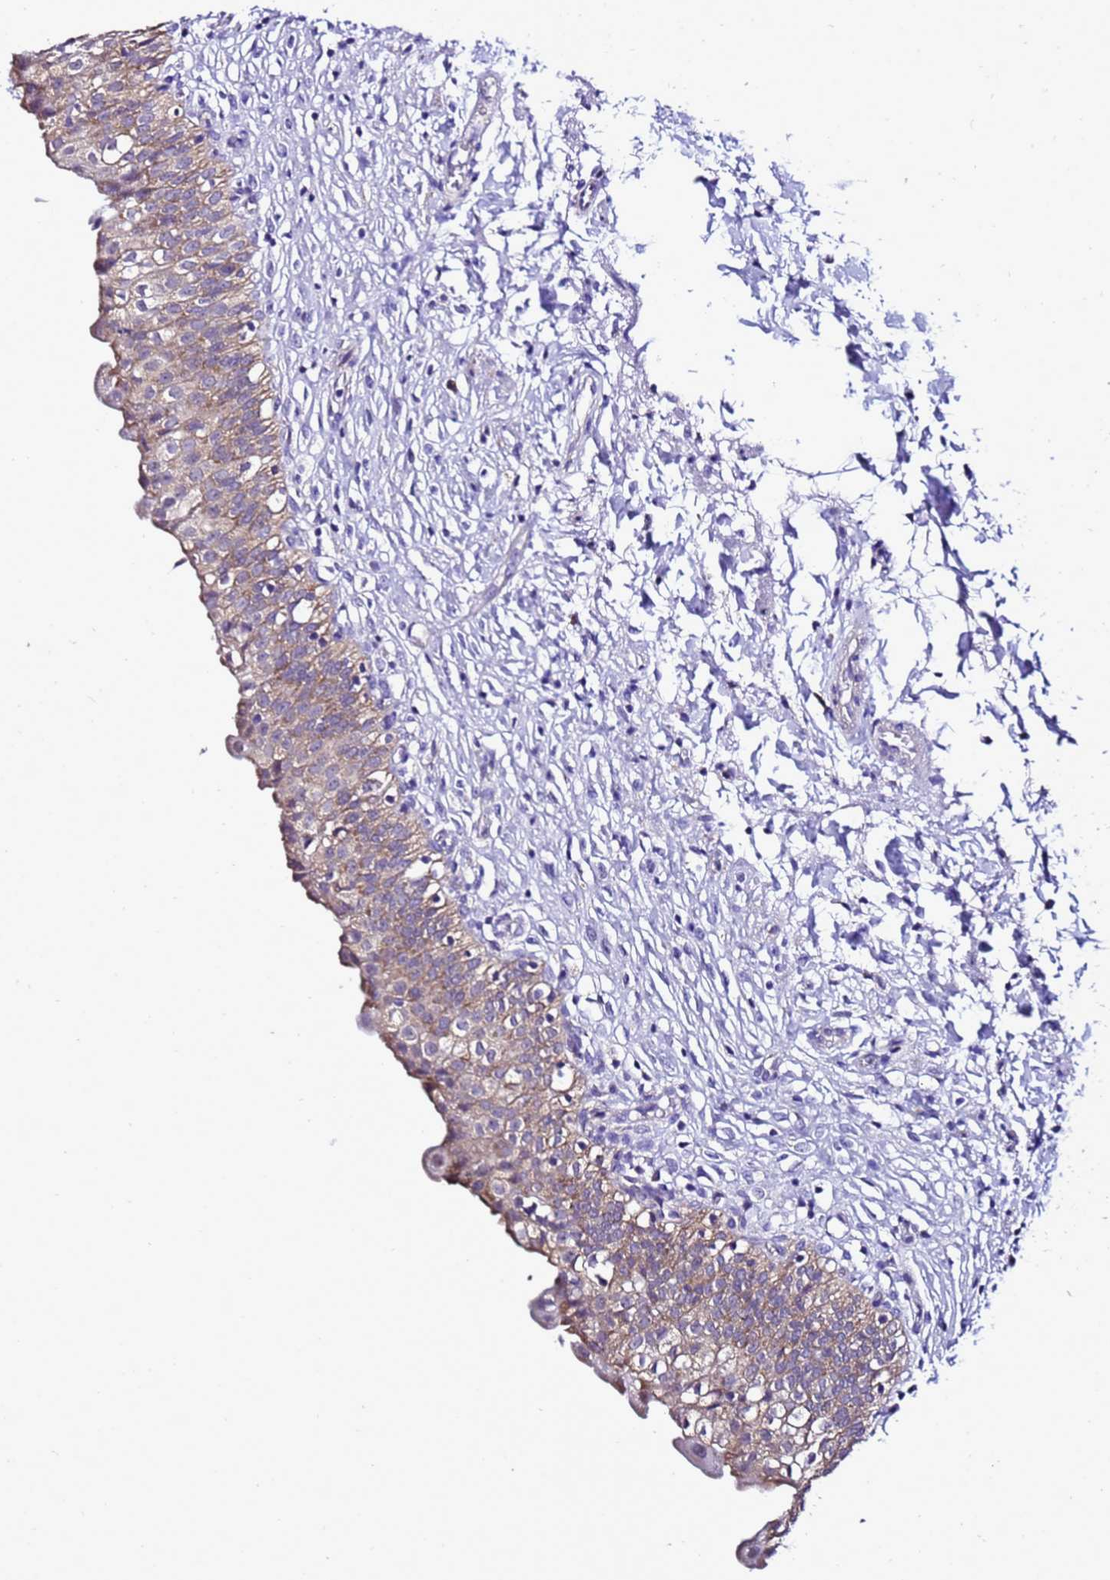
{"staining": {"intensity": "moderate", "quantity": ">75%", "location": "cytoplasmic/membranous"}, "tissue": "urinary bladder", "cell_type": "Urothelial cells", "image_type": "normal", "snomed": [{"axis": "morphology", "description": "Normal tissue, NOS"}, {"axis": "topography", "description": "Urinary bladder"}], "caption": "A micrograph showing moderate cytoplasmic/membranous positivity in about >75% of urothelial cells in normal urinary bladder, as visualized by brown immunohistochemical staining.", "gene": "DPH6", "patient": {"sex": "male", "age": 55}}